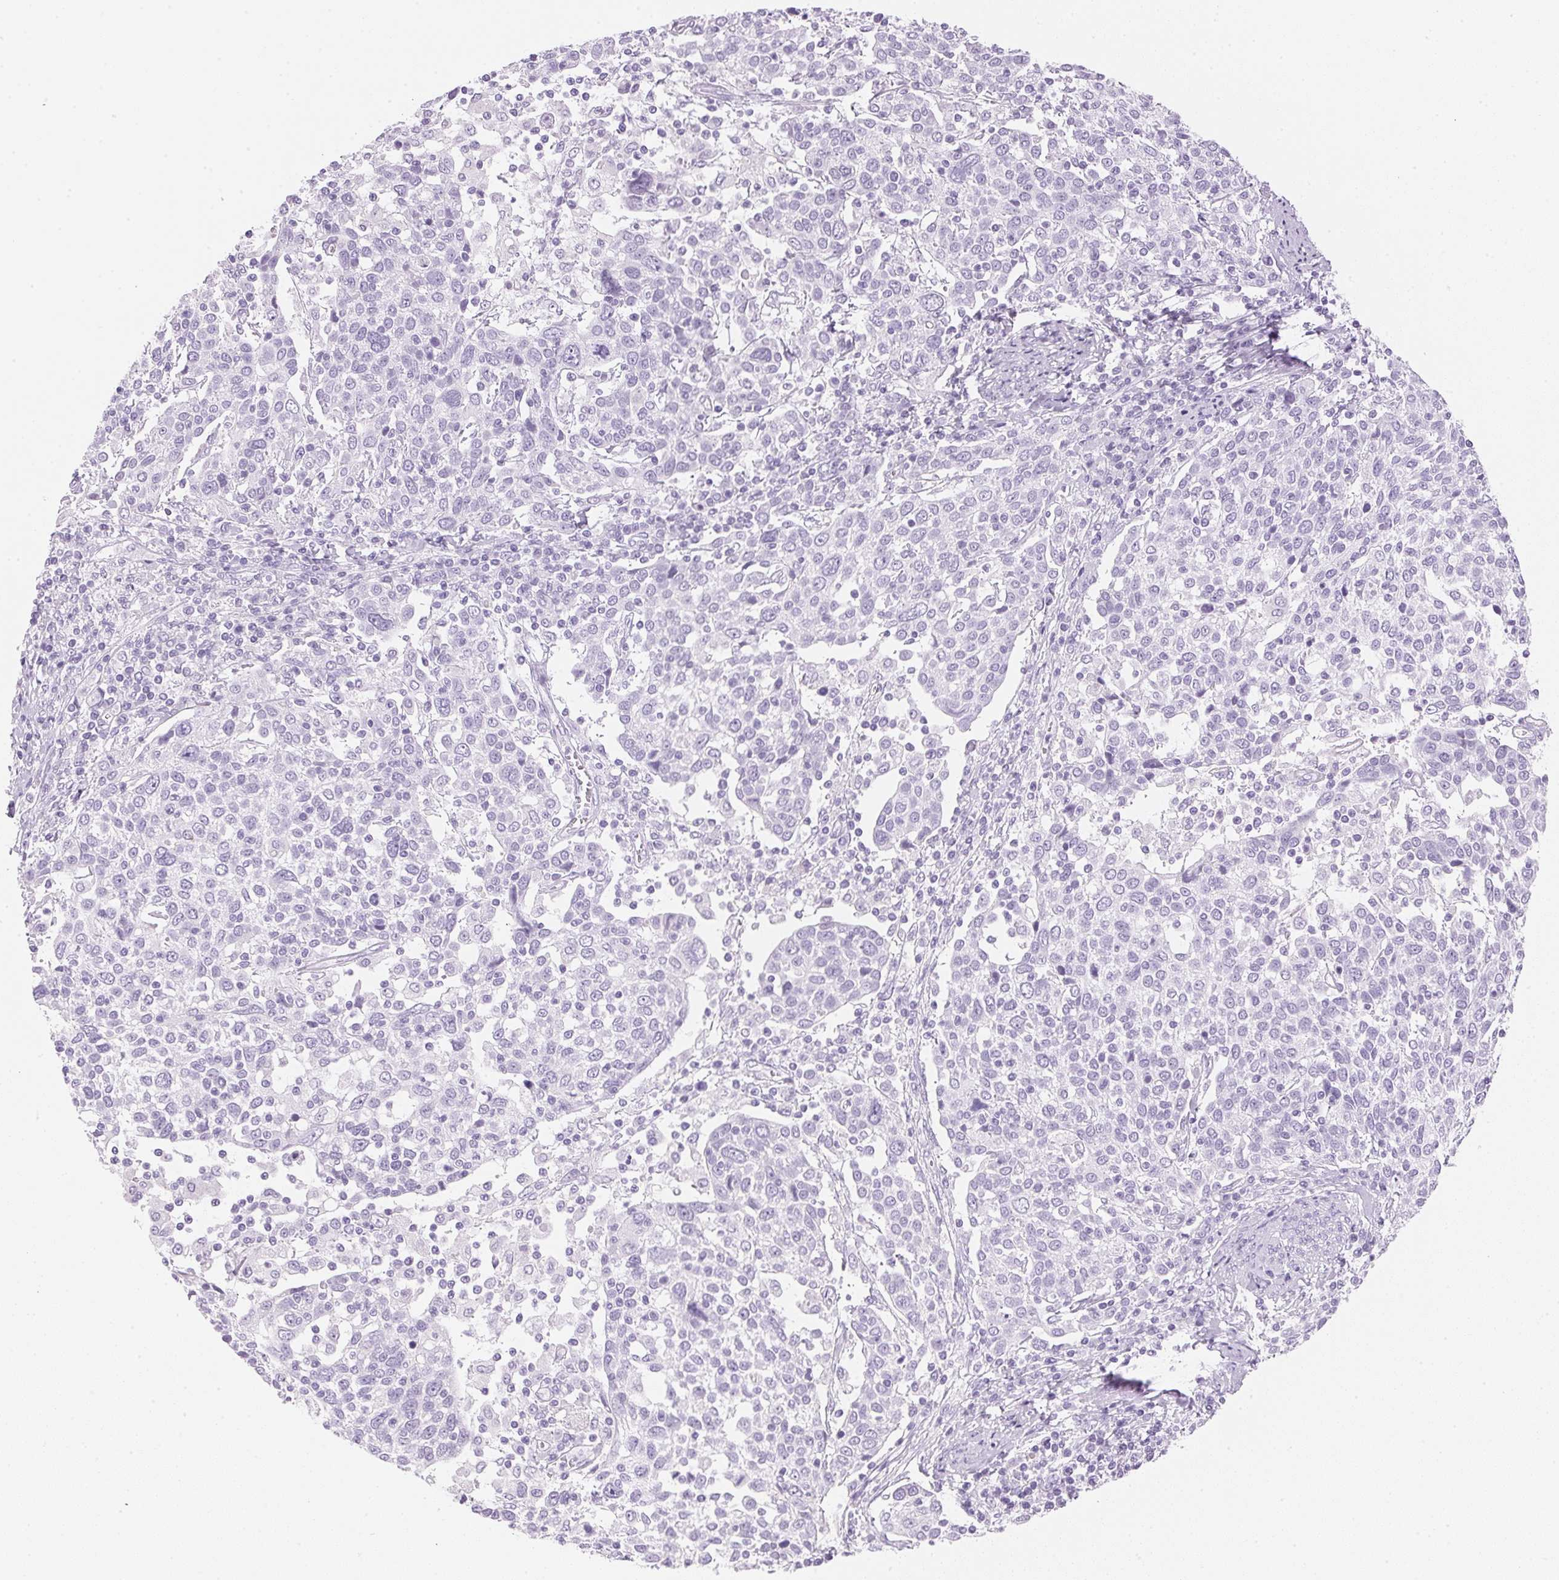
{"staining": {"intensity": "negative", "quantity": "none", "location": "none"}, "tissue": "cervical cancer", "cell_type": "Tumor cells", "image_type": "cancer", "snomed": [{"axis": "morphology", "description": "Squamous cell carcinoma, NOS"}, {"axis": "topography", "description": "Cervix"}], "caption": "There is no significant staining in tumor cells of cervical squamous cell carcinoma.", "gene": "IGFBP1", "patient": {"sex": "female", "age": 61}}